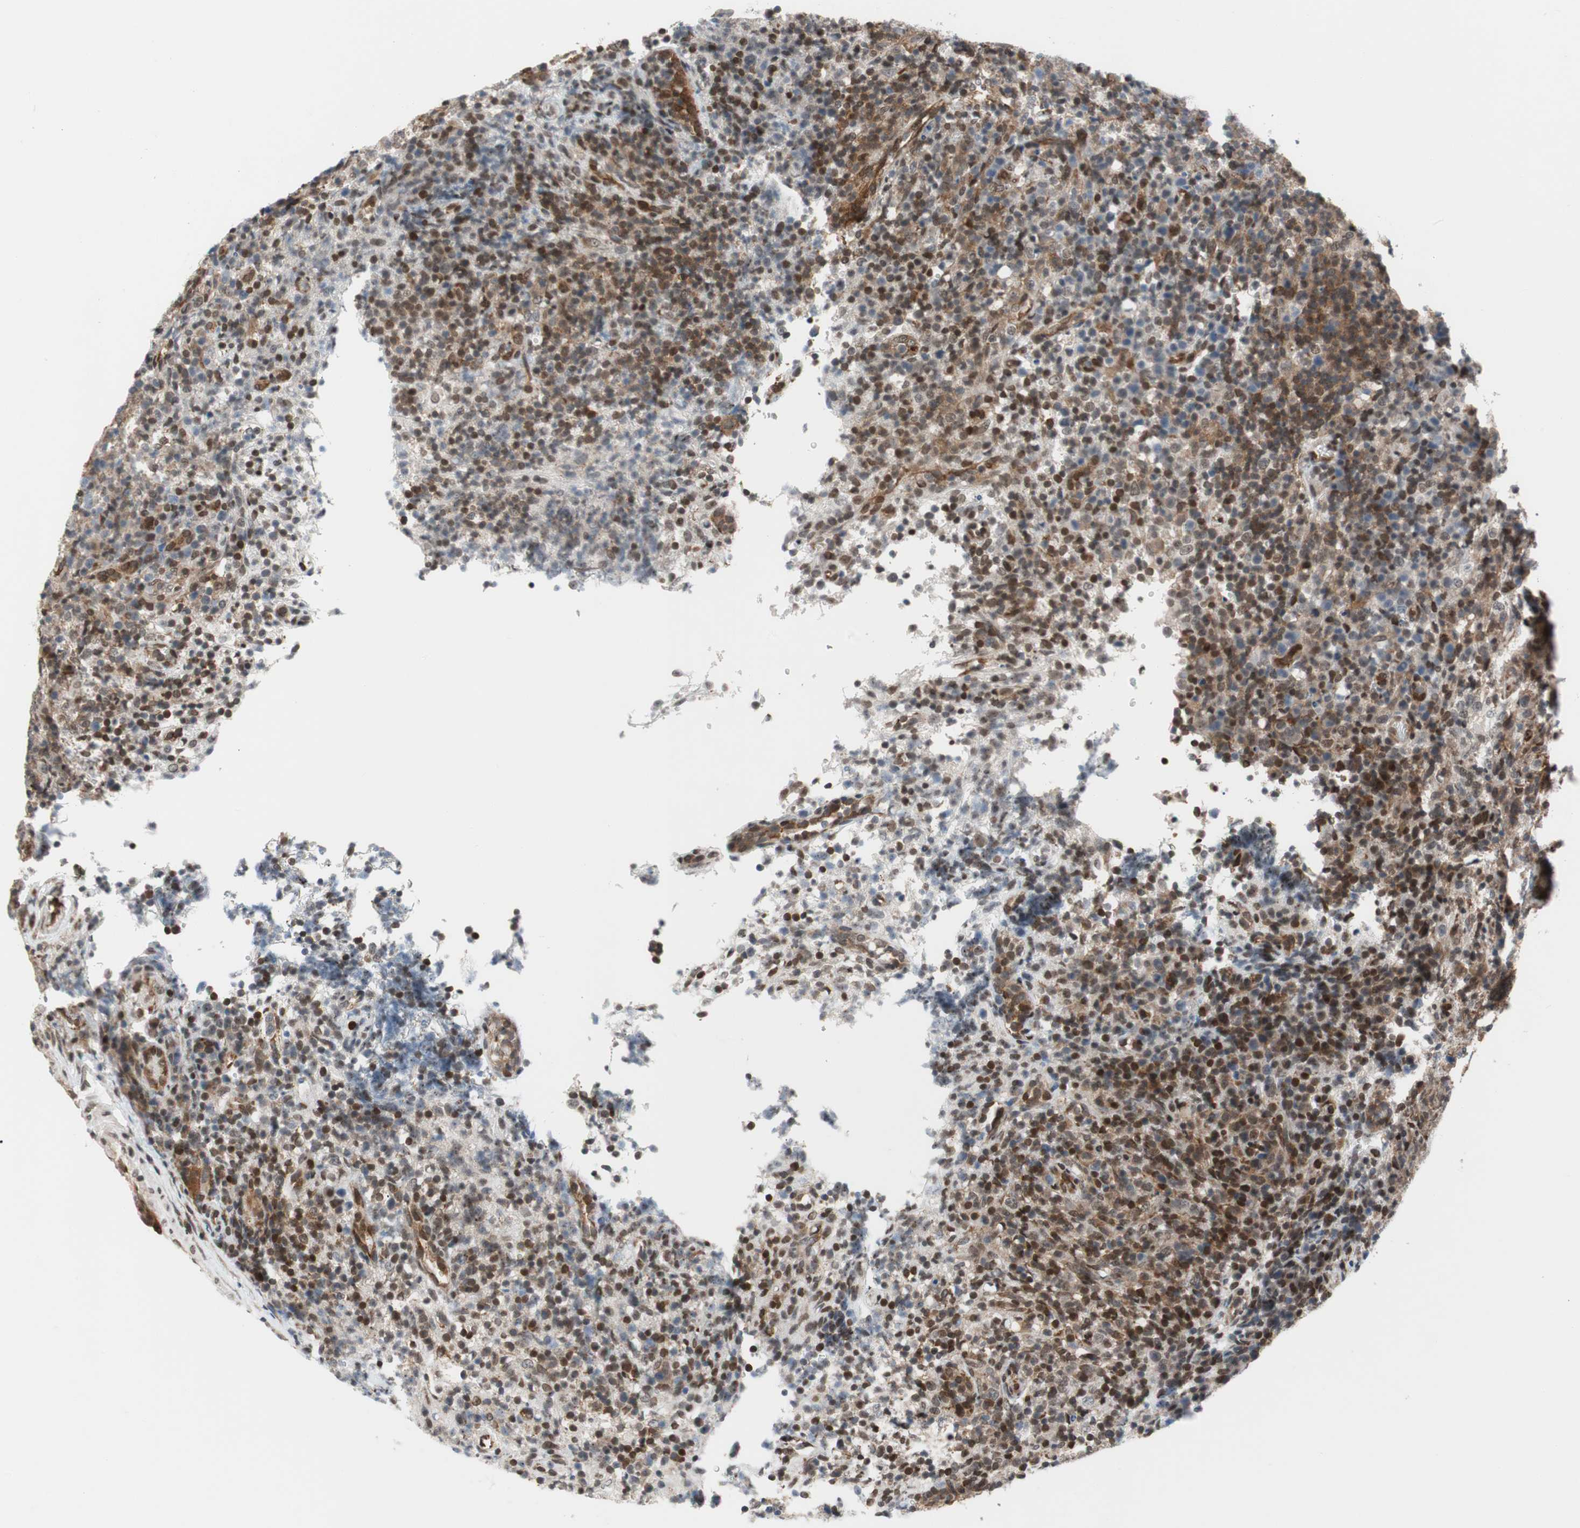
{"staining": {"intensity": "moderate", "quantity": "25%-75%", "location": "cytoplasmic/membranous"}, "tissue": "lymphoma", "cell_type": "Tumor cells", "image_type": "cancer", "snomed": [{"axis": "morphology", "description": "Malignant lymphoma, non-Hodgkin's type, High grade"}, {"axis": "topography", "description": "Lymph node"}], "caption": "This is a micrograph of IHC staining of lymphoma, which shows moderate expression in the cytoplasmic/membranous of tumor cells.", "gene": "ZNF512B", "patient": {"sex": "female", "age": 76}}